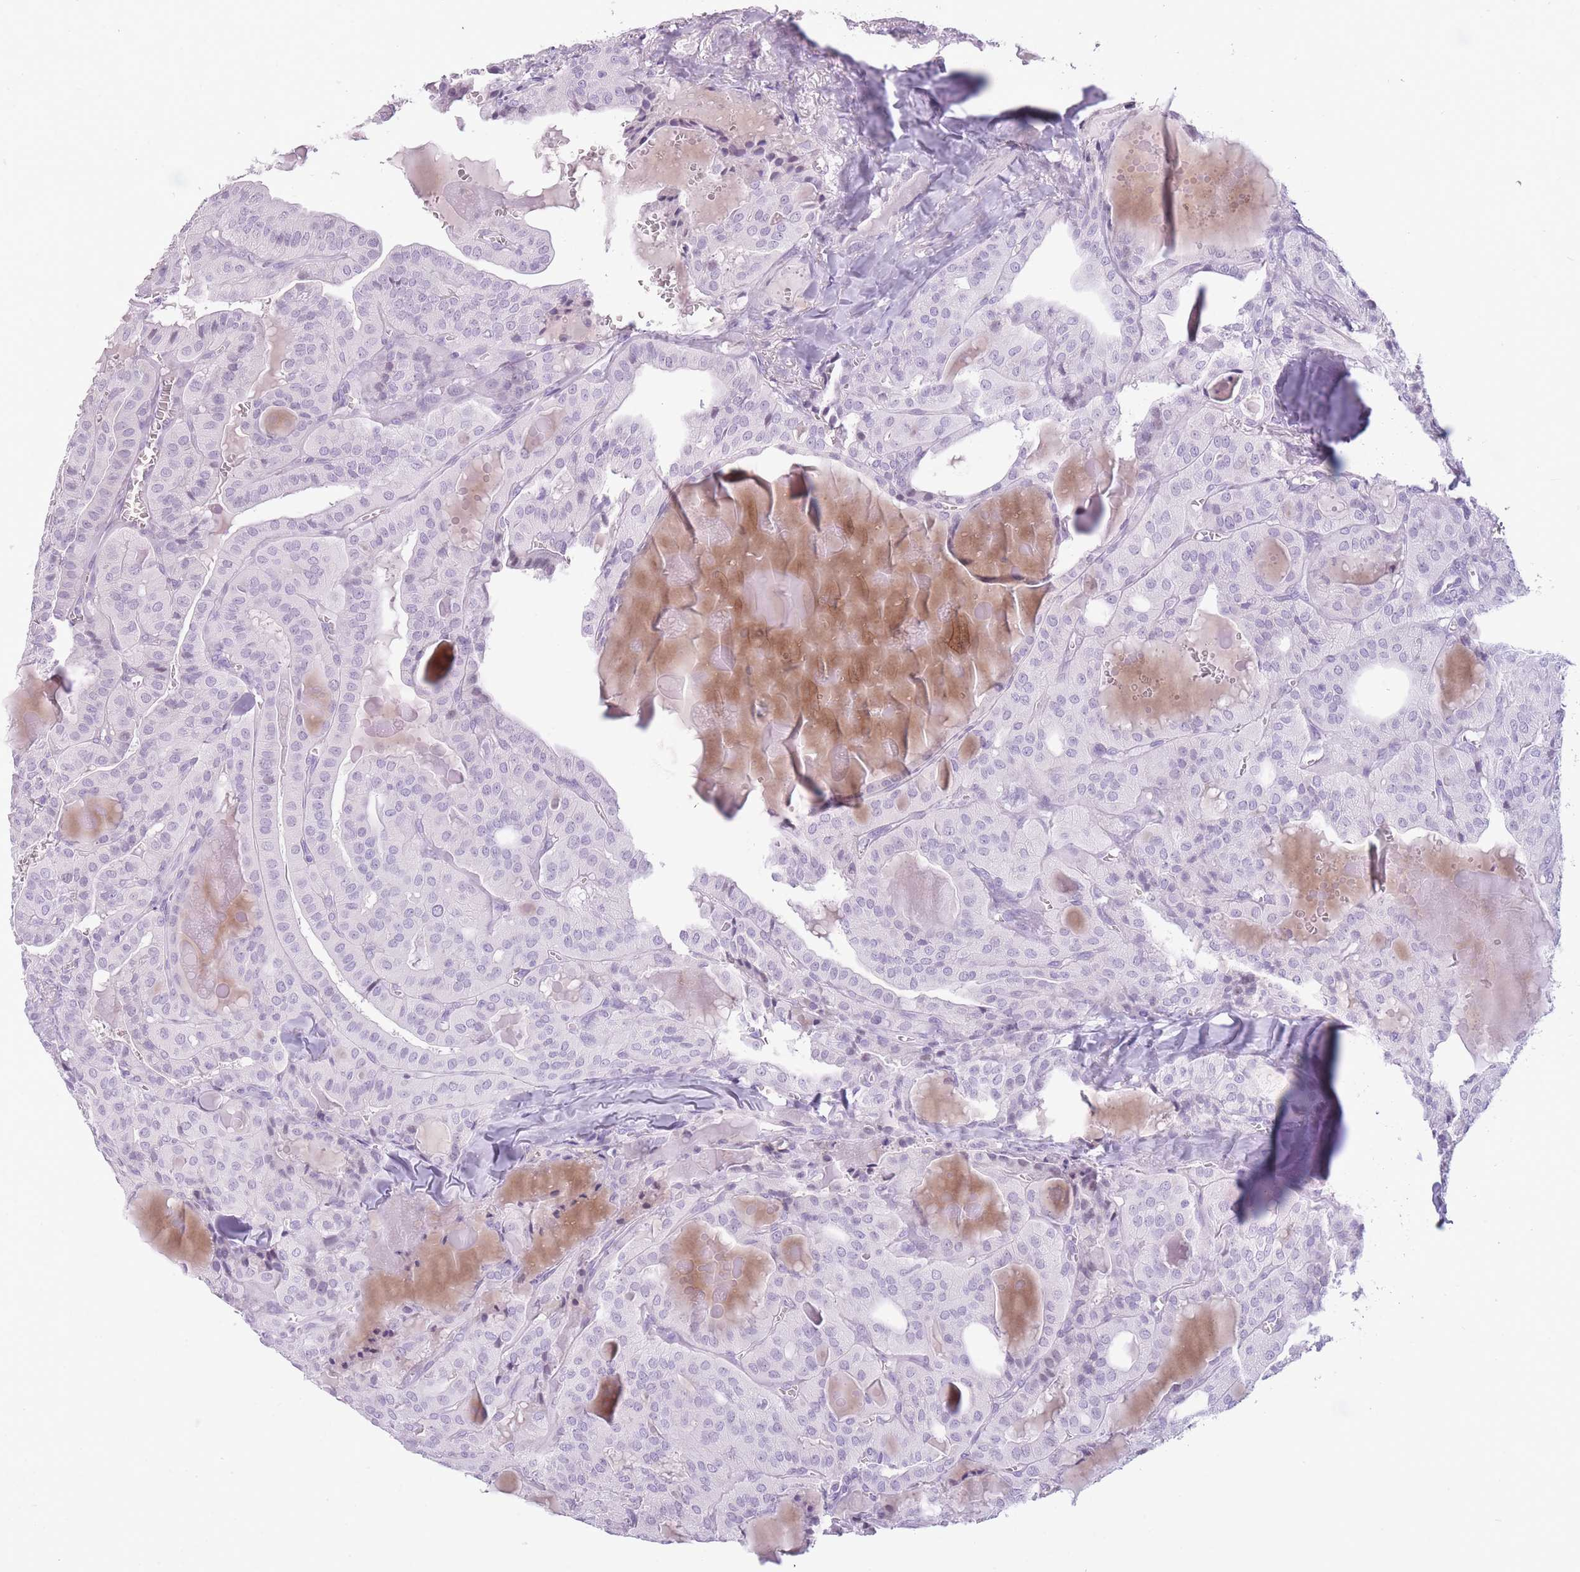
{"staining": {"intensity": "negative", "quantity": "none", "location": "none"}, "tissue": "thyroid cancer", "cell_type": "Tumor cells", "image_type": "cancer", "snomed": [{"axis": "morphology", "description": "Papillary adenocarcinoma, NOS"}, {"axis": "topography", "description": "Thyroid gland"}], "caption": "A high-resolution photomicrograph shows IHC staining of thyroid cancer (papillary adenocarcinoma), which shows no significant expression in tumor cells.", "gene": "GOLGA6D", "patient": {"sex": "male", "age": 52}}